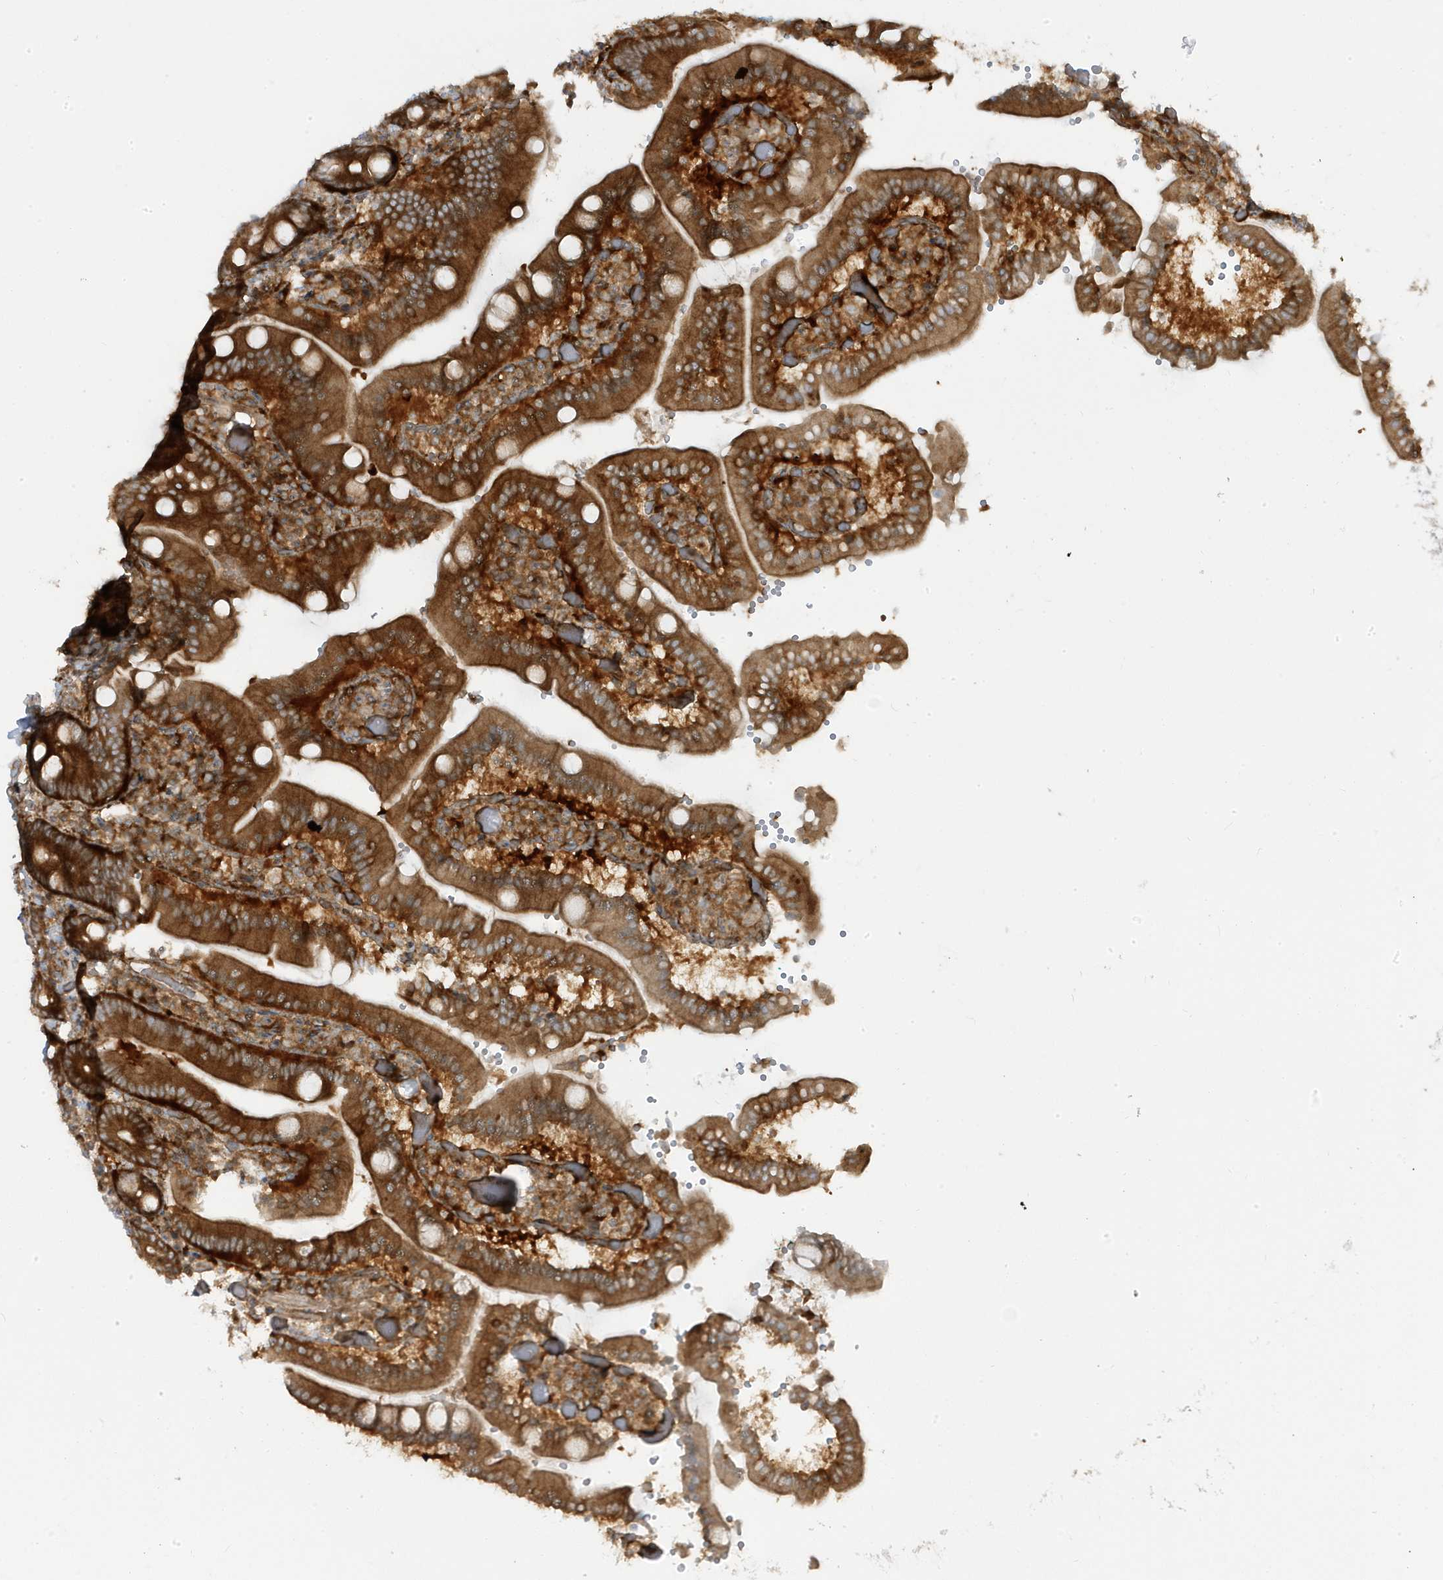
{"staining": {"intensity": "strong", "quantity": ">75%", "location": "cytoplasmic/membranous"}, "tissue": "duodenum", "cell_type": "Glandular cells", "image_type": "normal", "snomed": [{"axis": "morphology", "description": "Normal tissue, NOS"}, {"axis": "topography", "description": "Duodenum"}], "caption": "Approximately >75% of glandular cells in normal duodenum display strong cytoplasmic/membranous protein expression as visualized by brown immunohistochemical staining.", "gene": "STAM", "patient": {"sex": "female", "age": 62}}